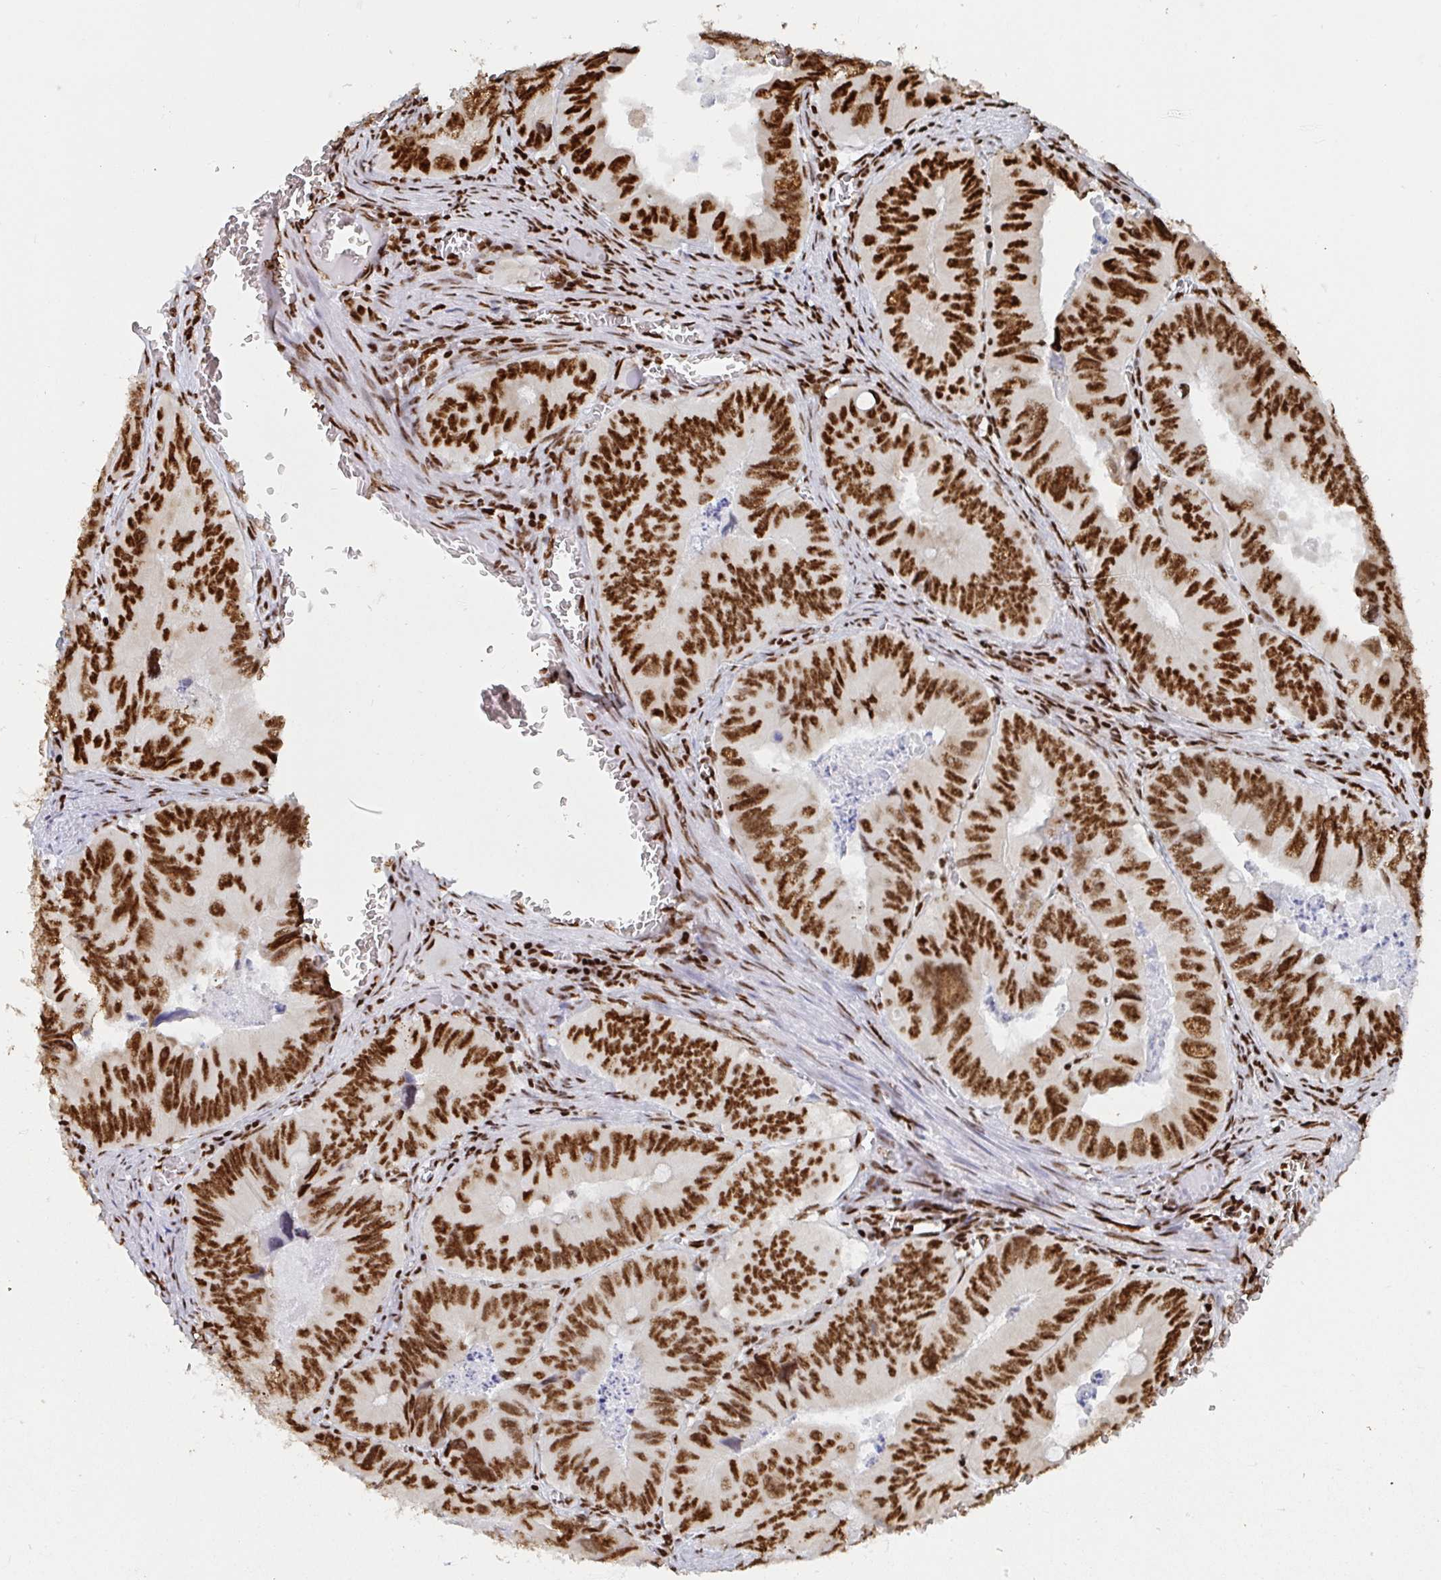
{"staining": {"intensity": "strong", "quantity": ">75%", "location": "nuclear"}, "tissue": "colorectal cancer", "cell_type": "Tumor cells", "image_type": "cancer", "snomed": [{"axis": "morphology", "description": "Adenocarcinoma, NOS"}, {"axis": "topography", "description": "Colon"}], "caption": "Colorectal adenocarcinoma was stained to show a protein in brown. There is high levels of strong nuclear positivity in approximately >75% of tumor cells.", "gene": "EWSR1", "patient": {"sex": "female", "age": 84}}